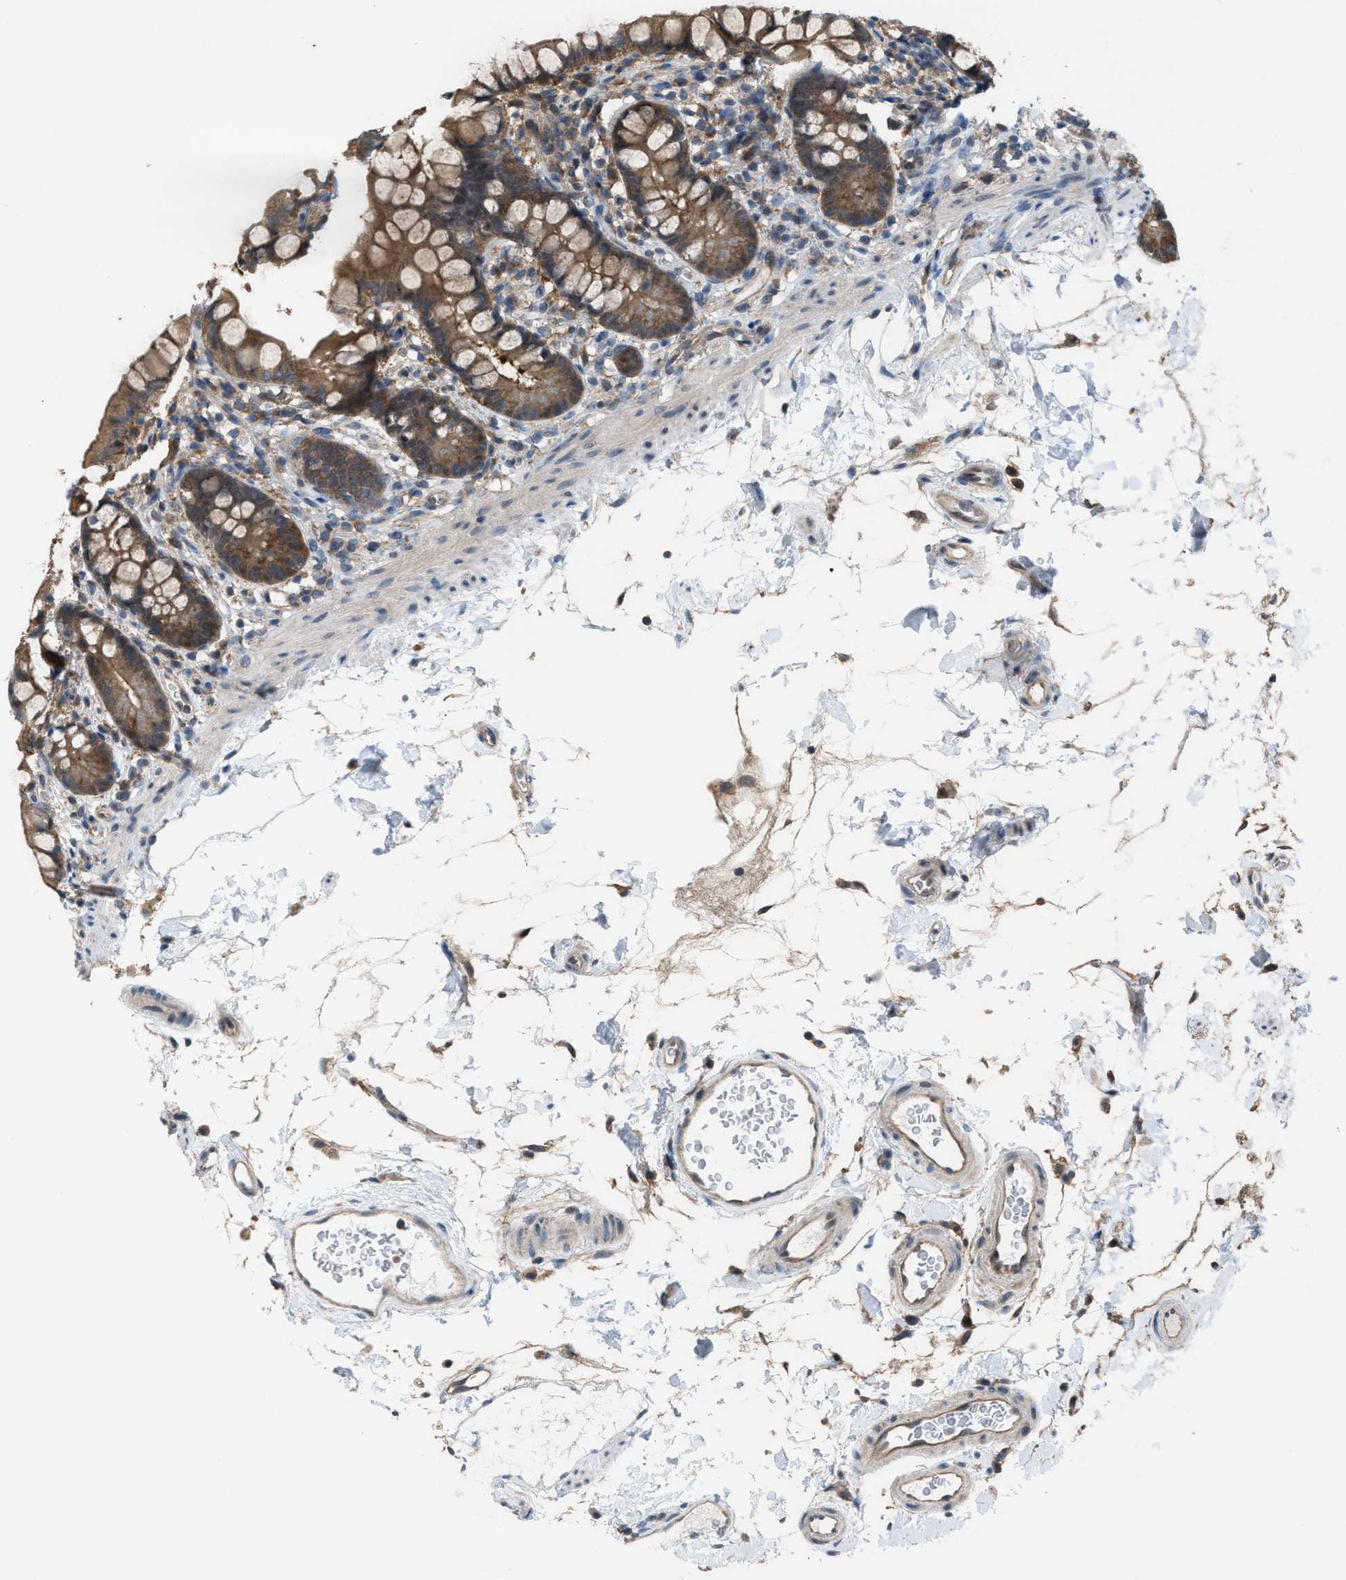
{"staining": {"intensity": "moderate", "quantity": ">75%", "location": "cytoplasmic/membranous"}, "tissue": "small intestine", "cell_type": "Glandular cells", "image_type": "normal", "snomed": [{"axis": "morphology", "description": "Normal tissue, NOS"}, {"axis": "topography", "description": "Small intestine"}], "caption": "This histopathology image exhibits immunohistochemistry staining of normal human small intestine, with medium moderate cytoplasmic/membranous expression in about >75% of glandular cells.", "gene": "PLAA", "patient": {"sex": "female", "age": 84}}